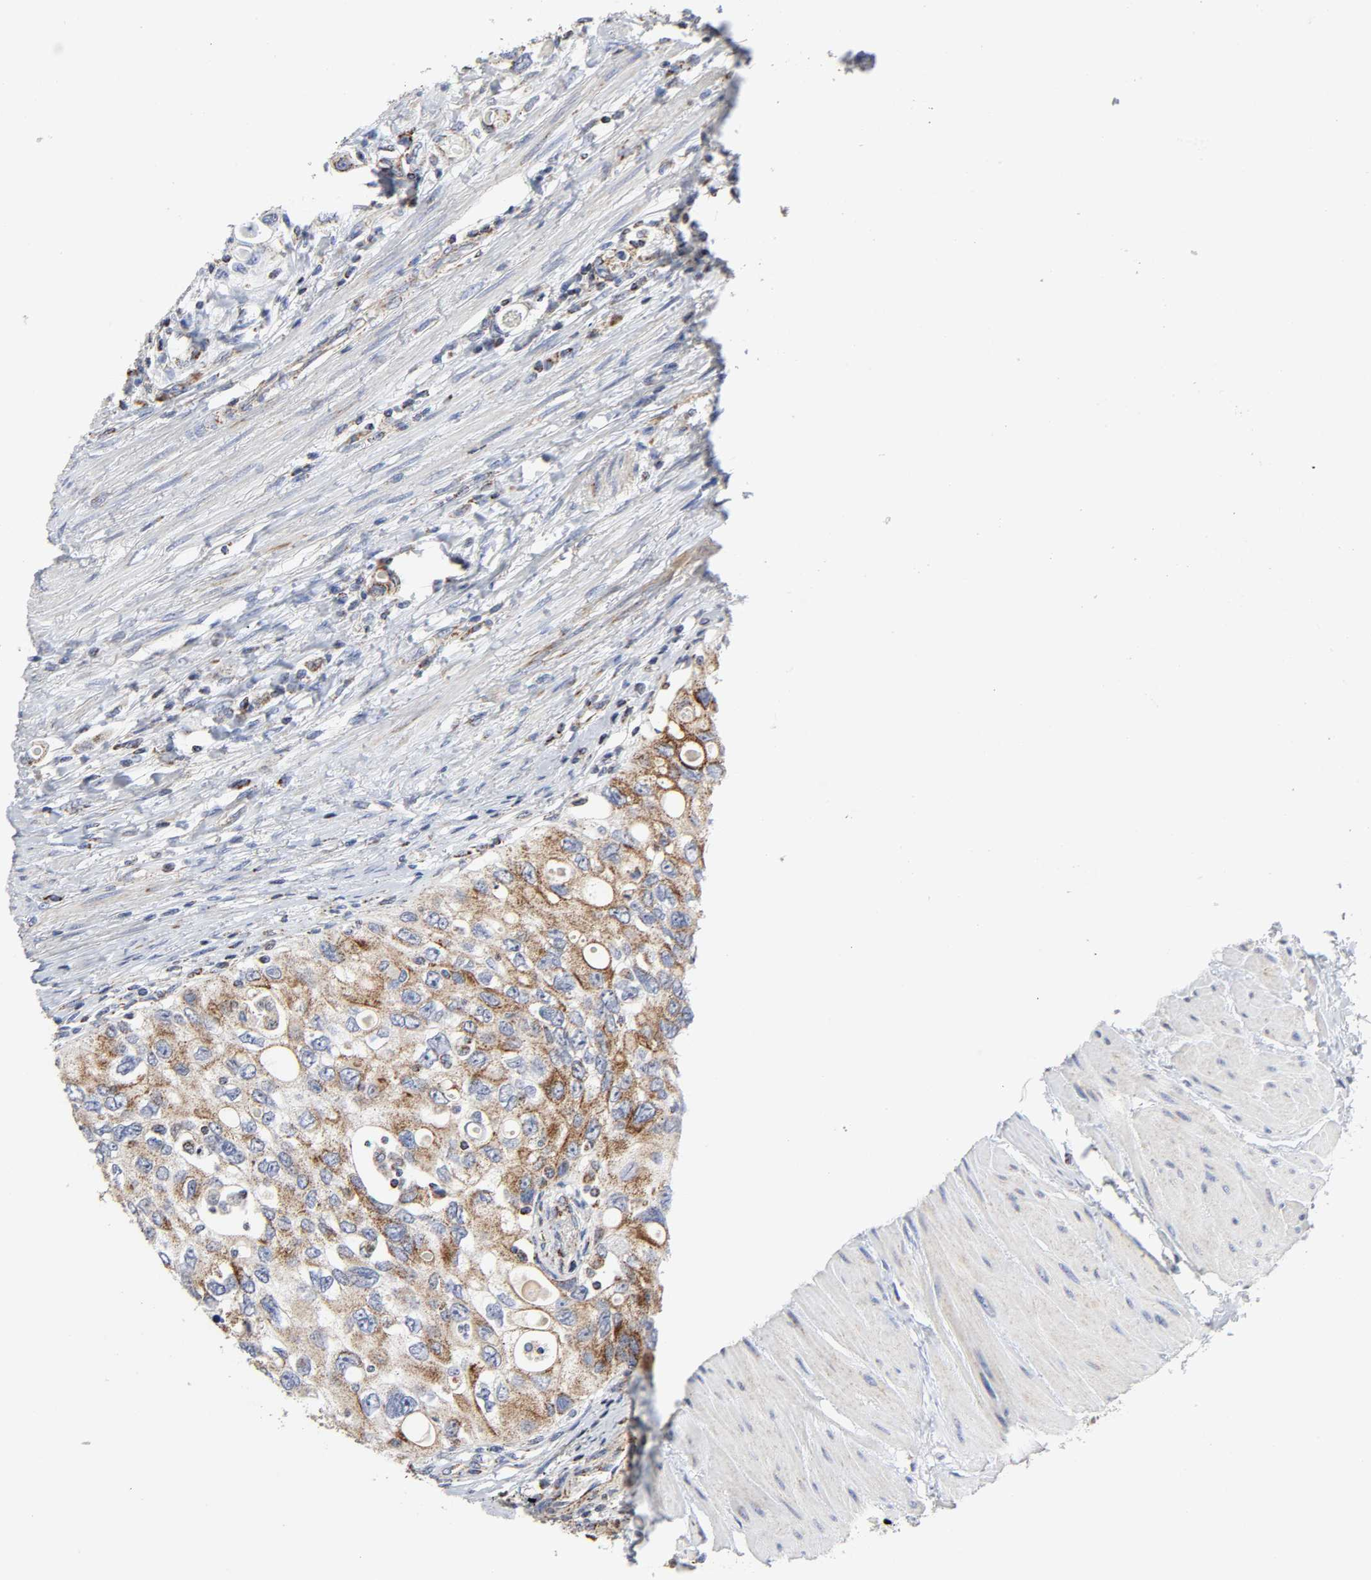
{"staining": {"intensity": "moderate", "quantity": ">75%", "location": "cytoplasmic/membranous"}, "tissue": "urothelial cancer", "cell_type": "Tumor cells", "image_type": "cancer", "snomed": [{"axis": "morphology", "description": "Urothelial carcinoma, High grade"}, {"axis": "topography", "description": "Urinary bladder"}], "caption": "DAB (3,3'-diaminobenzidine) immunohistochemical staining of urothelial cancer displays moderate cytoplasmic/membranous protein staining in approximately >75% of tumor cells.", "gene": "AOPEP", "patient": {"sex": "female", "age": 56}}